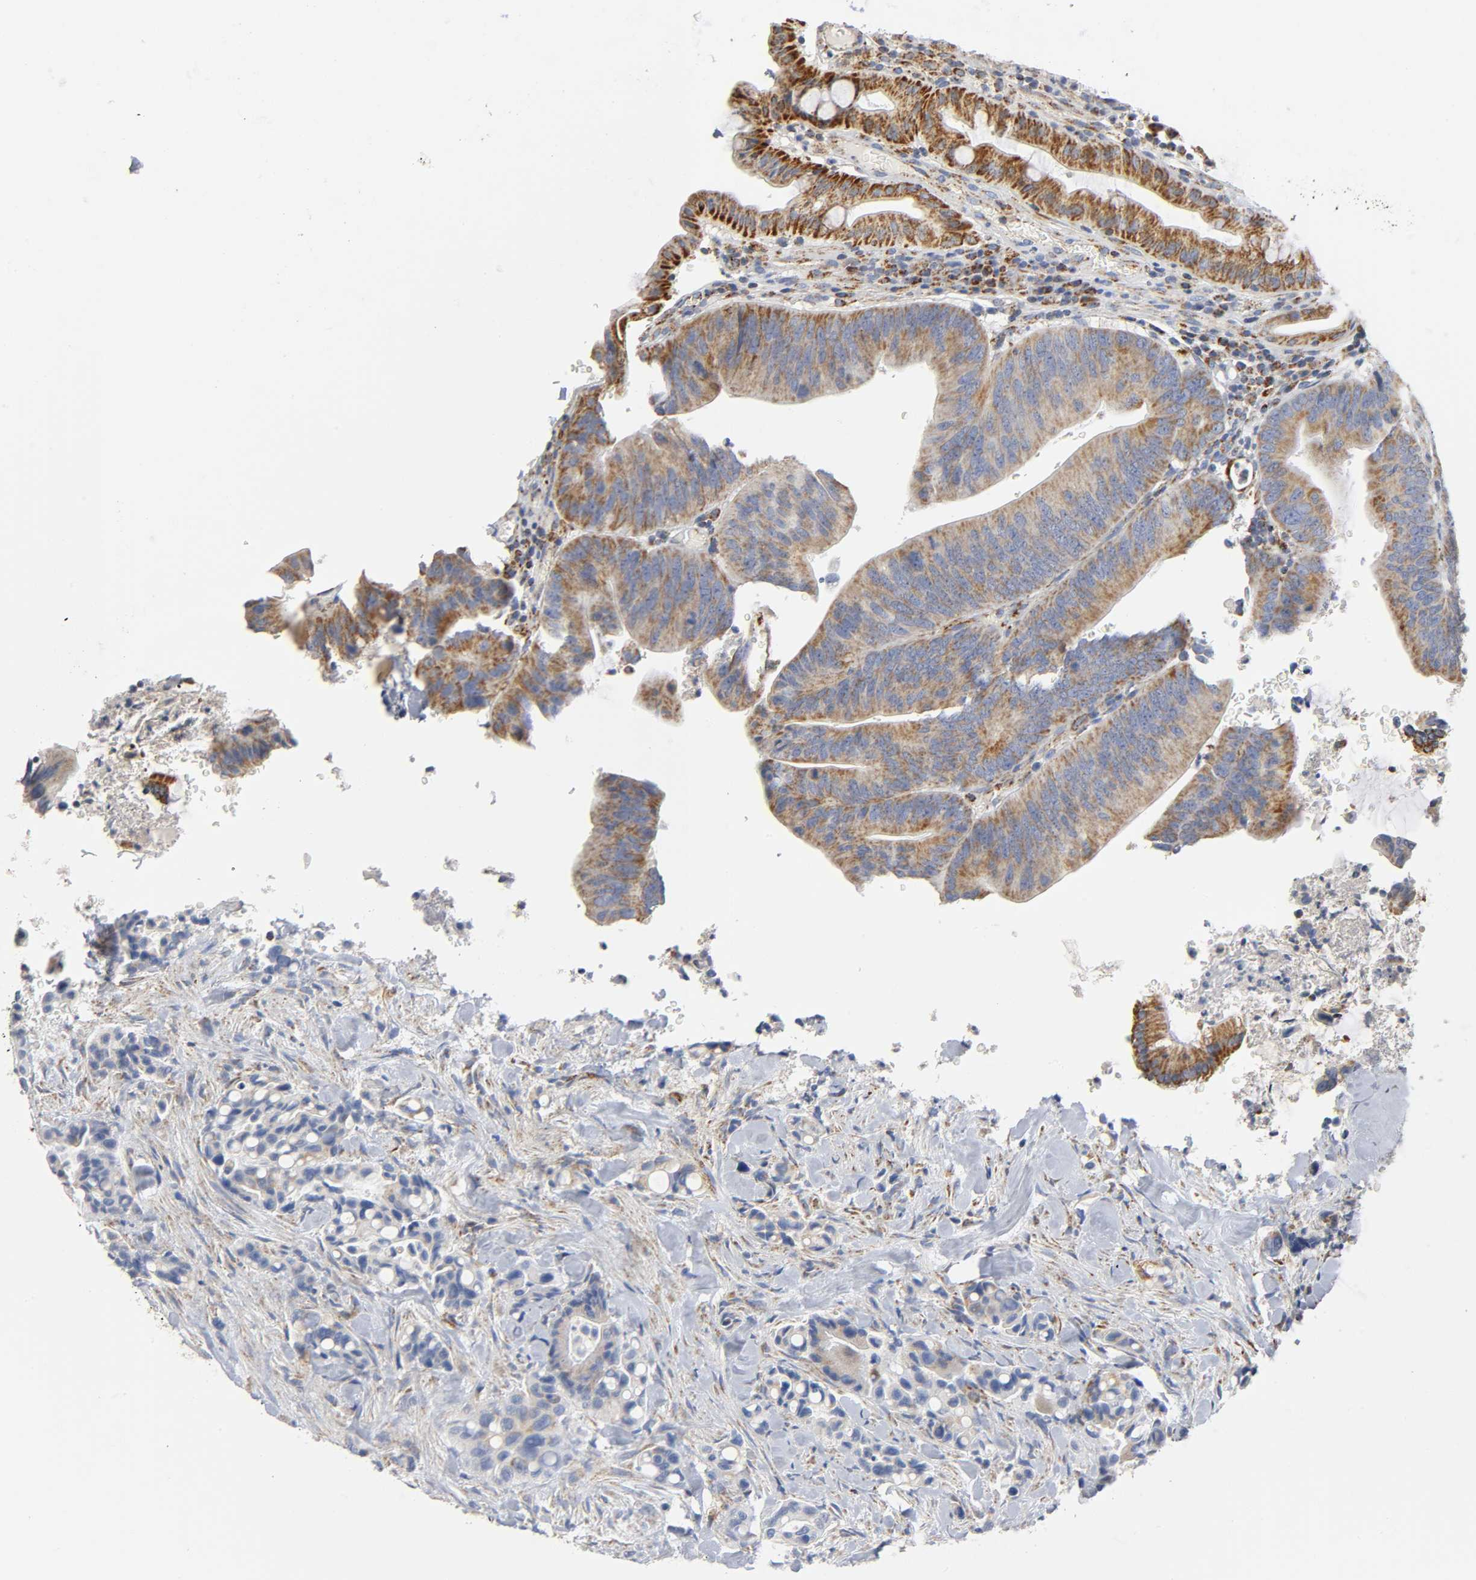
{"staining": {"intensity": "moderate", "quantity": "25%-75%", "location": "cytoplasmic/membranous"}, "tissue": "colorectal cancer", "cell_type": "Tumor cells", "image_type": "cancer", "snomed": [{"axis": "morphology", "description": "Normal tissue, NOS"}, {"axis": "morphology", "description": "Adenocarcinoma, NOS"}, {"axis": "topography", "description": "Colon"}], "caption": "Immunohistochemistry (IHC) micrograph of human adenocarcinoma (colorectal) stained for a protein (brown), which exhibits medium levels of moderate cytoplasmic/membranous expression in approximately 25%-75% of tumor cells.", "gene": "BAK1", "patient": {"sex": "male", "age": 82}}